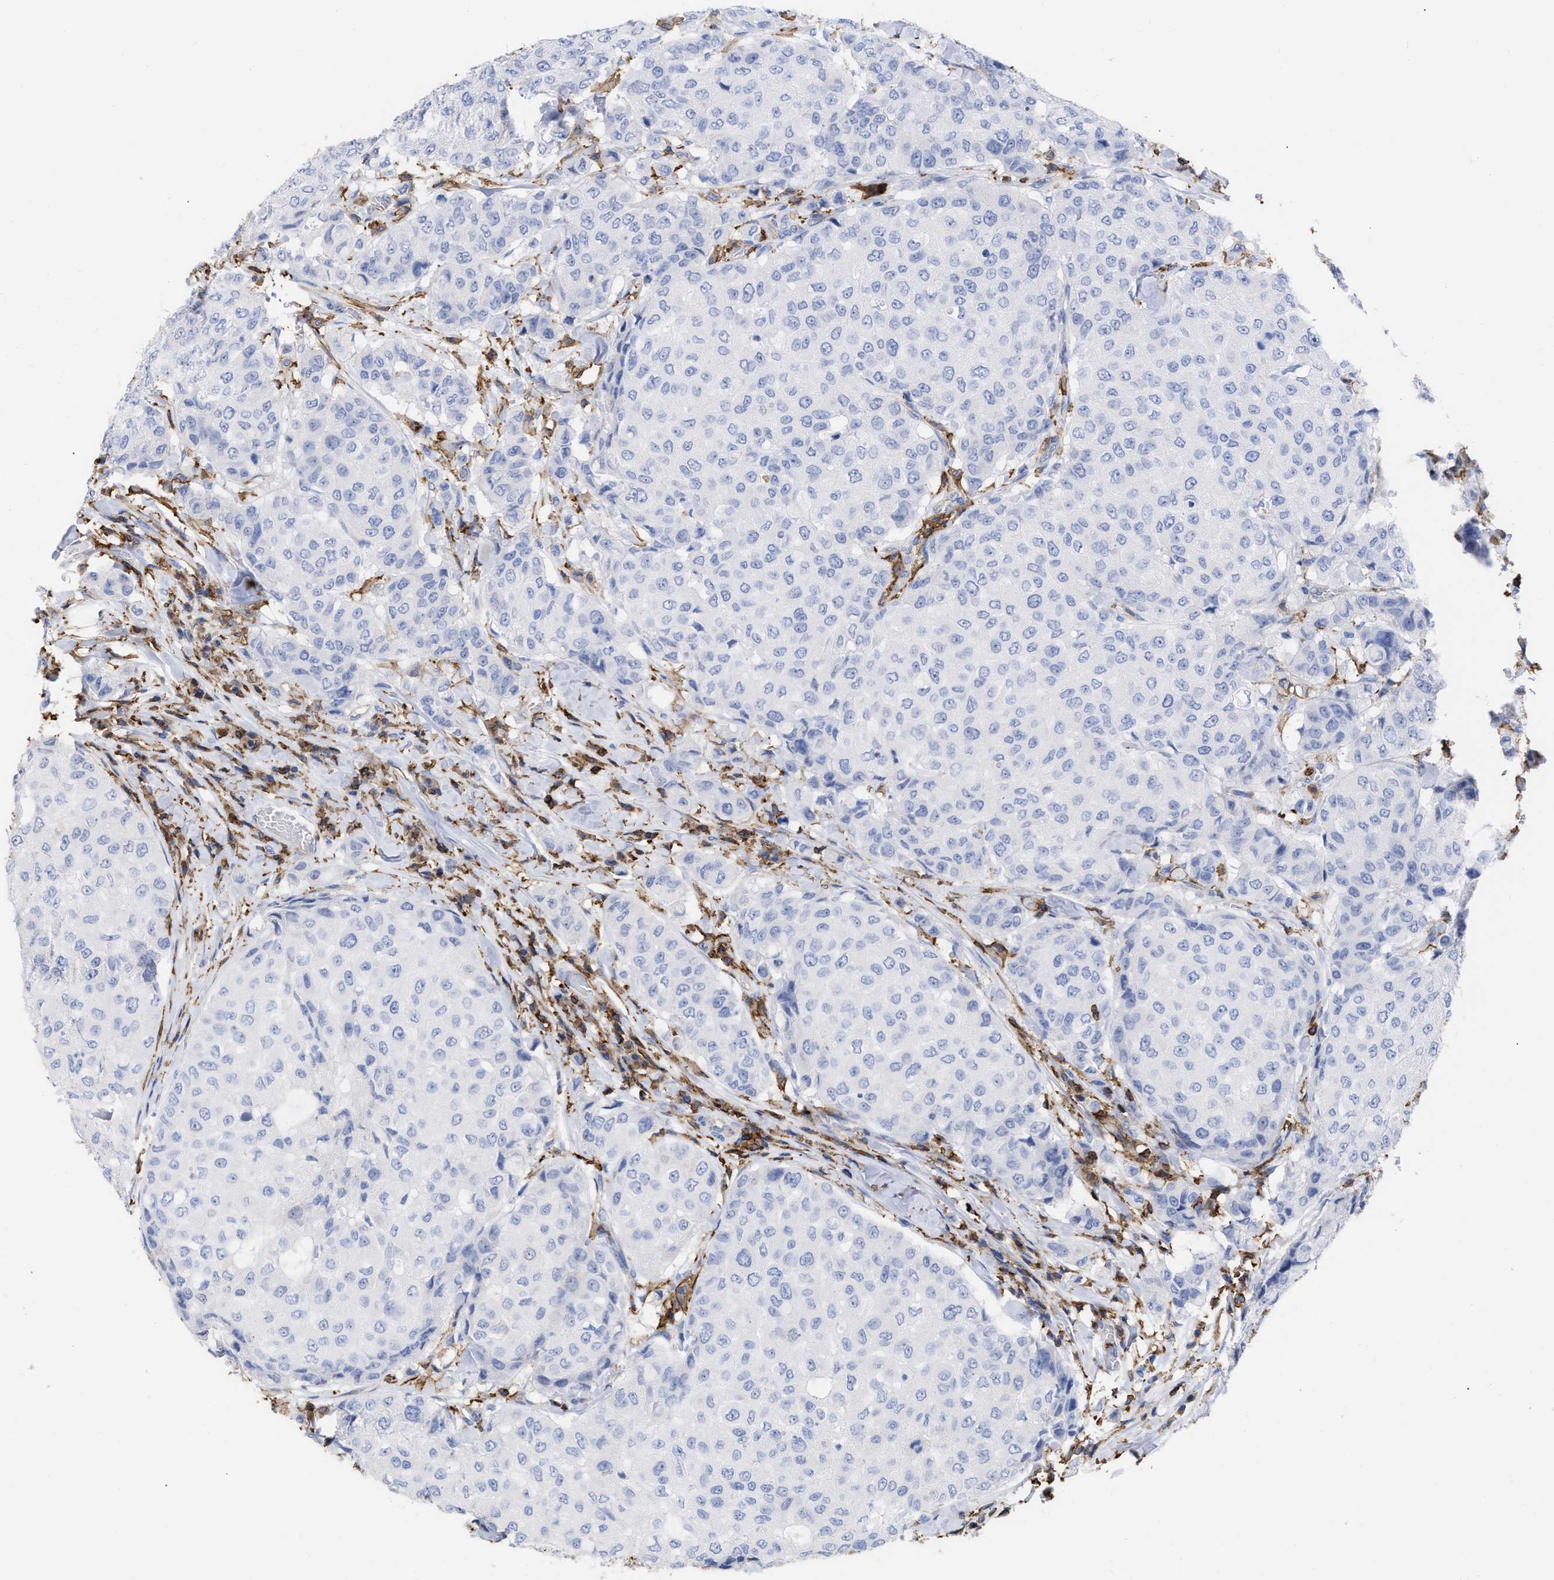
{"staining": {"intensity": "negative", "quantity": "none", "location": "none"}, "tissue": "breast cancer", "cell_type": "Tumor cells", "image_type": "cancer", "snomed": [{"axis": "morphology", "description": "Duct carcinoma"}, {"axis": "topography", "description": "Breast"}], "caption": "Breast invasive ductal carcinoma stained for a protein using IHC exhibits no staining tumor cells.", "gene": "HCLS1", "patient": {"sex": "female", "age": 27}}